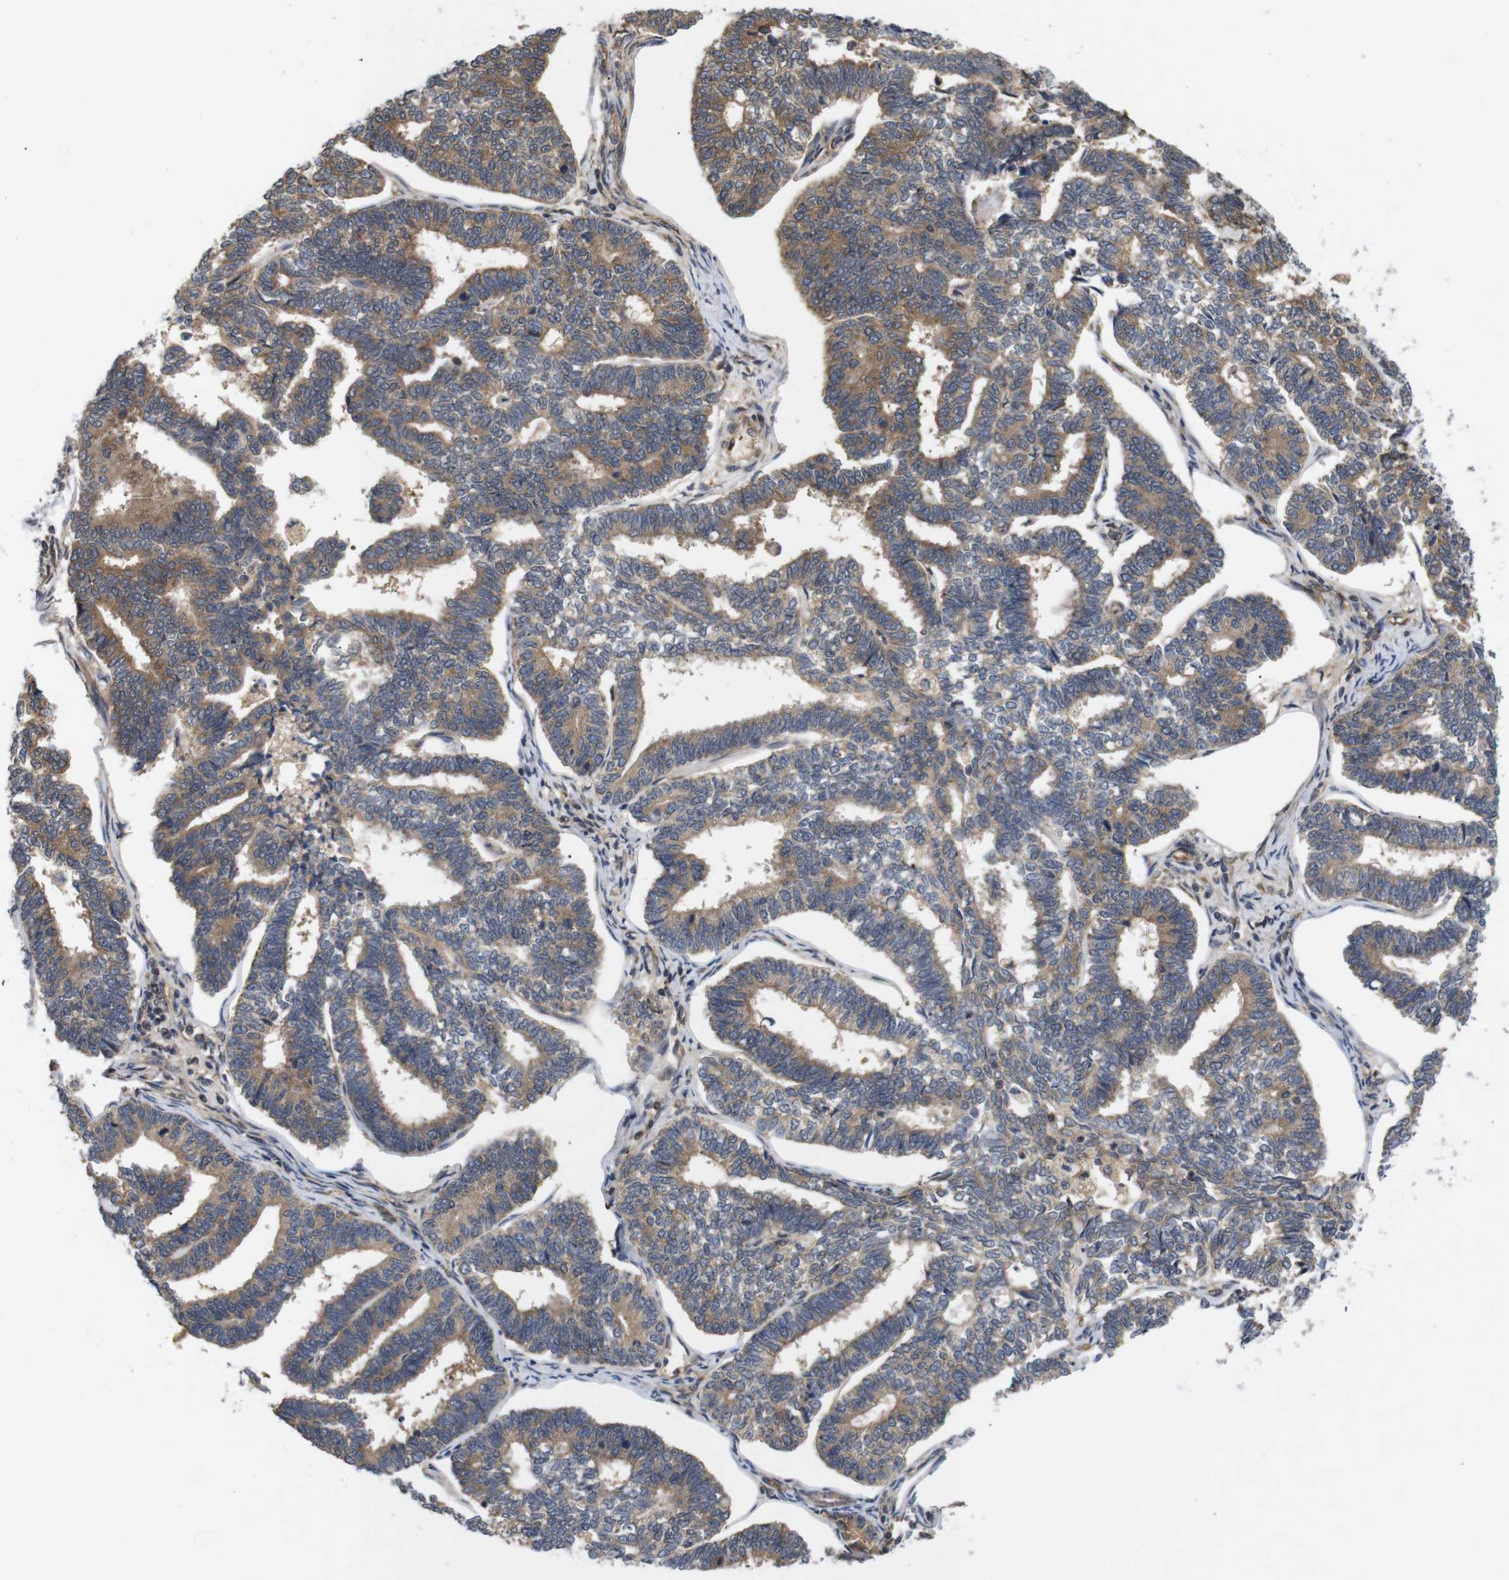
{"staining": {"intensity": "moderate", "quantity": ">75%", "location": "cytoplasmic/membranous"}, "tissue": "endometrial cancer", "cell_type": "Tumor cells", "image_type": "cancer", "snomed": [{"axis": "morphology", "description": "Adenocarcinoma, NOS"}, {"axis": "topography", "description": "Endometrium"}], "caption": "An immunohistochemistry photomicrograph of tumor tissue is shown. Protein staining in brown shows moderate cytoplasmic/membranous positivity in endometrial adenocarcinoma within tumor cells. (DAB (3,3'-diaminobenzidine) = brown stain, brightfield microscopy at high magnification).", "gene": "RIPK1", "patient": {"sex": "female", "age": 70}}